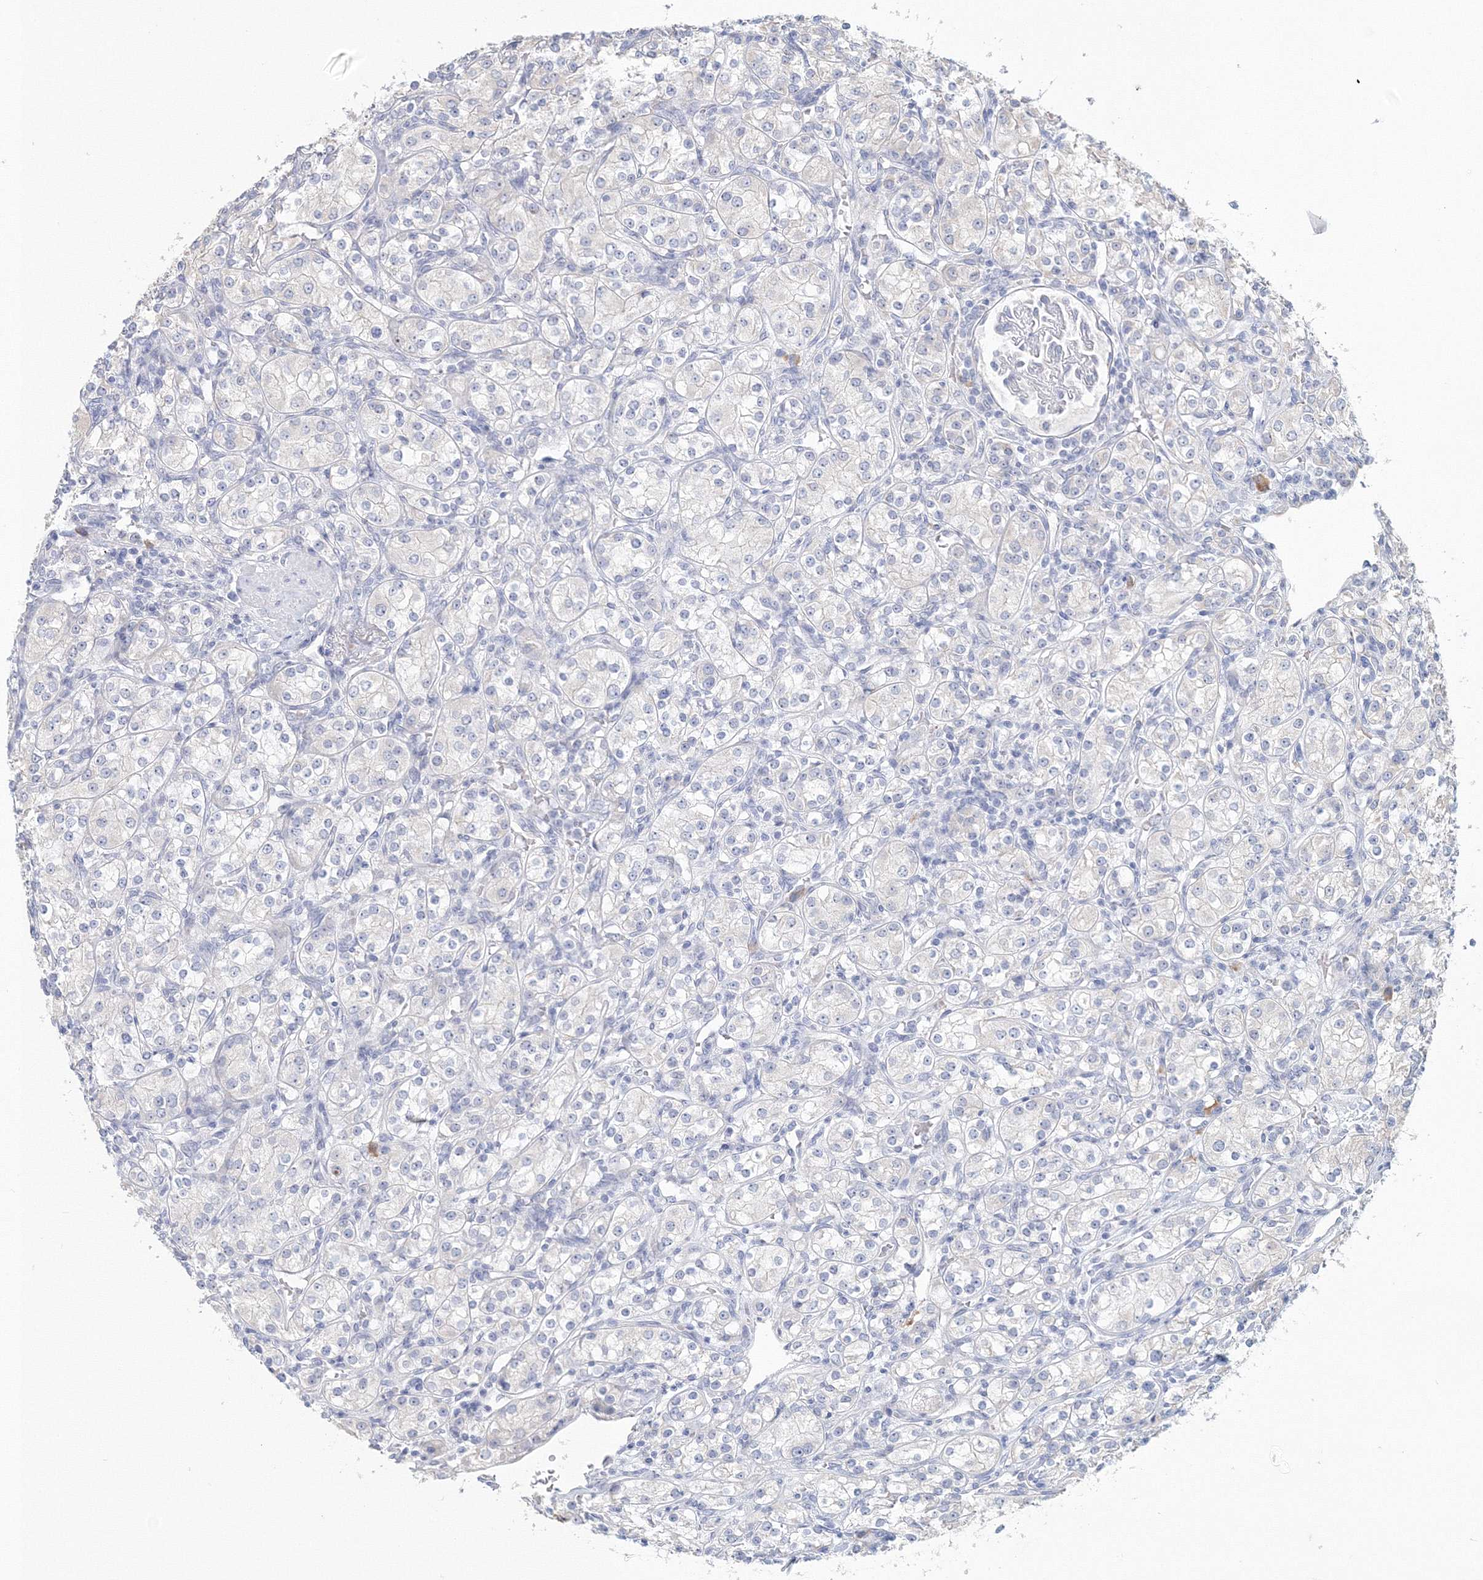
{"staining": {"intensity": "negative", "quantity": "none", "location": "none"}, "tissue": "renal cancer", "cell_type": "Tumor cells", "image_type": "cancer", "snomed": [{"axis": "morphology", "description": "Adenocarcinoma, NOS"}, {"axis": "topography", "description": "Kidney"}], "caption": "IHC image of neoplastic tissue: human adenocarcinoma (renal) stained with DAB demonstrates no significant protein expression in tumor cells.", "gene": "VSIG1", "patient": {"sex": "male", "age": 77}}